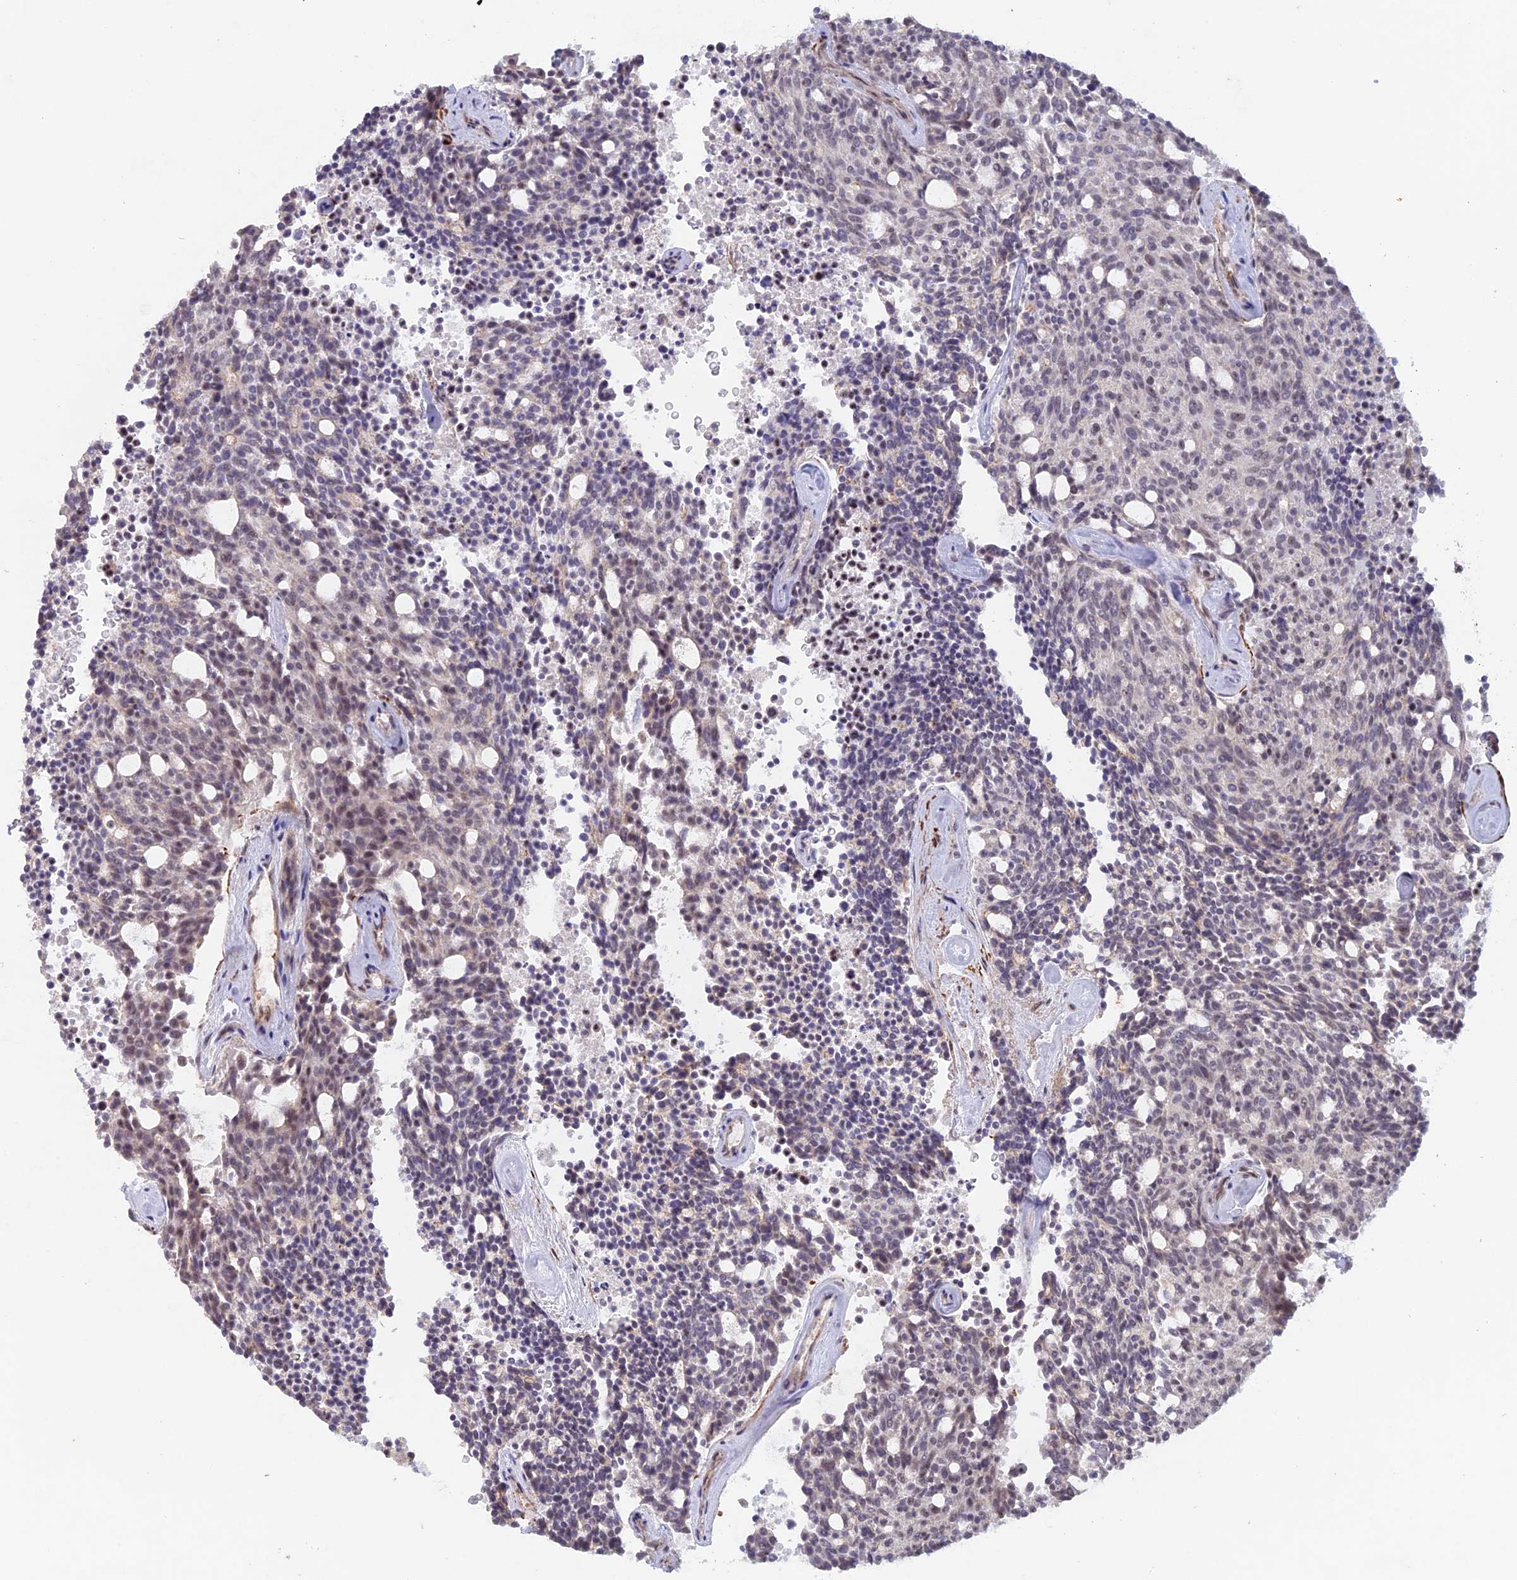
{"staining": {"intensity": "negative", "quantity": "none", "location": "none"}, "tissue": "carcinoid", "cell_type": "Tumor cells", "image_type": "cancer", "snomed": [{"axis": "morphology", "description": "Carcinoid, malignant, NOS"}, {"axis": "topography", "description": "Pancreas"}], "caption": "DAB (3,3'-diaminobenzidine) immunohistochemical staining of human carcinoid (malignant) reveals no significant positivity in tumor cells.", "gene": "CCDC154", "patient": {"sex": "female", "age": 54}}